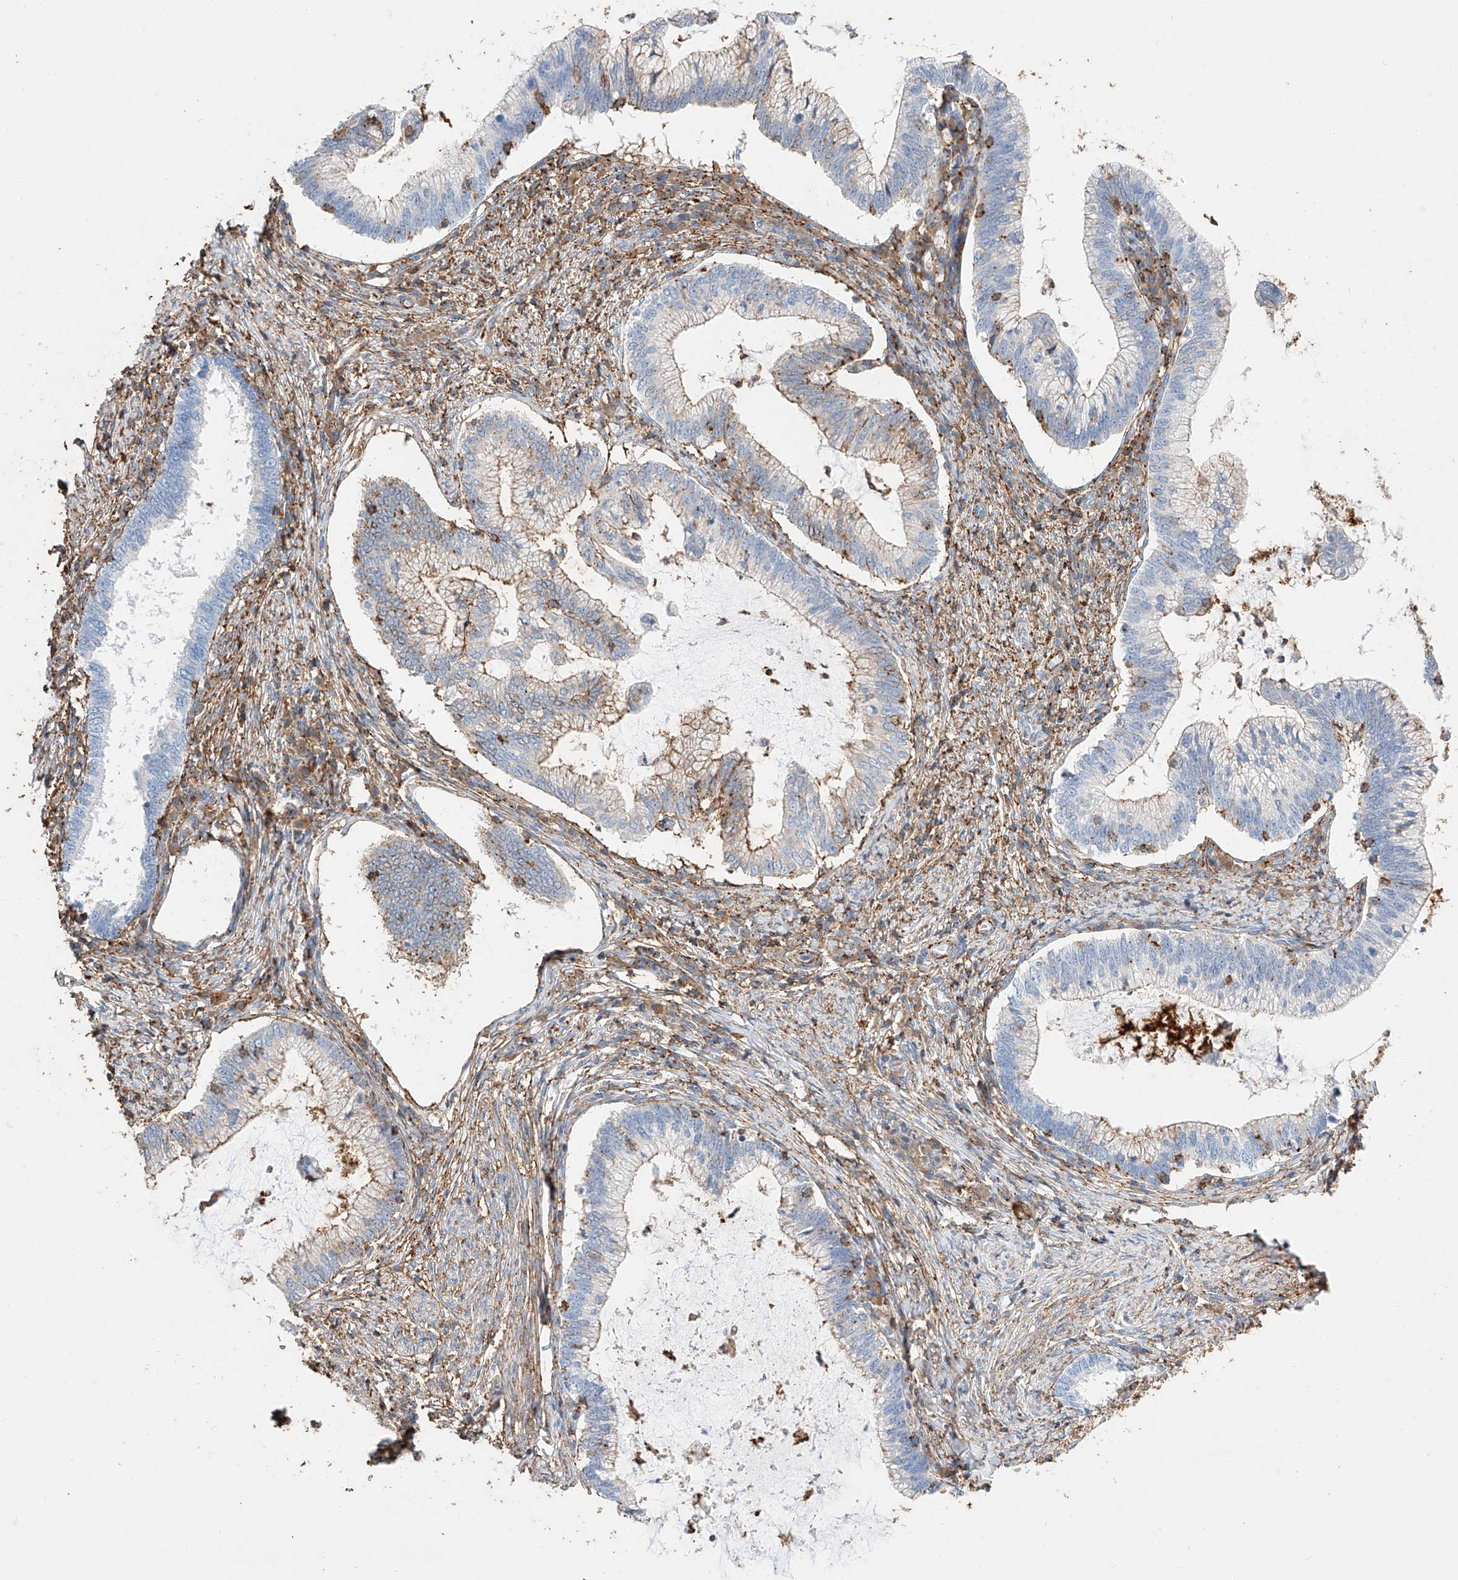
{"staining": {"intensity": "moderate", "quantity": "<25%", "location": "cytoplasmic/membranous"}, "tissue": "cervical cancer", "cell_type": "Tumor cells", "image_type": "cancer", "snomed": [{"axis": "morphology", "description": "Adenocarcinoma, NOS"}, {"axis": "topography", "description": "Cervix"}], "caption": "This is a photomicrograph of immunohistochemistry staining of adenocarcinoma (cervical), which shows moderate expression in the cytoplasmic/membranous of tumor cells.", "gene": "WFS1", "patient": {"sex": "female", "age": 36}}